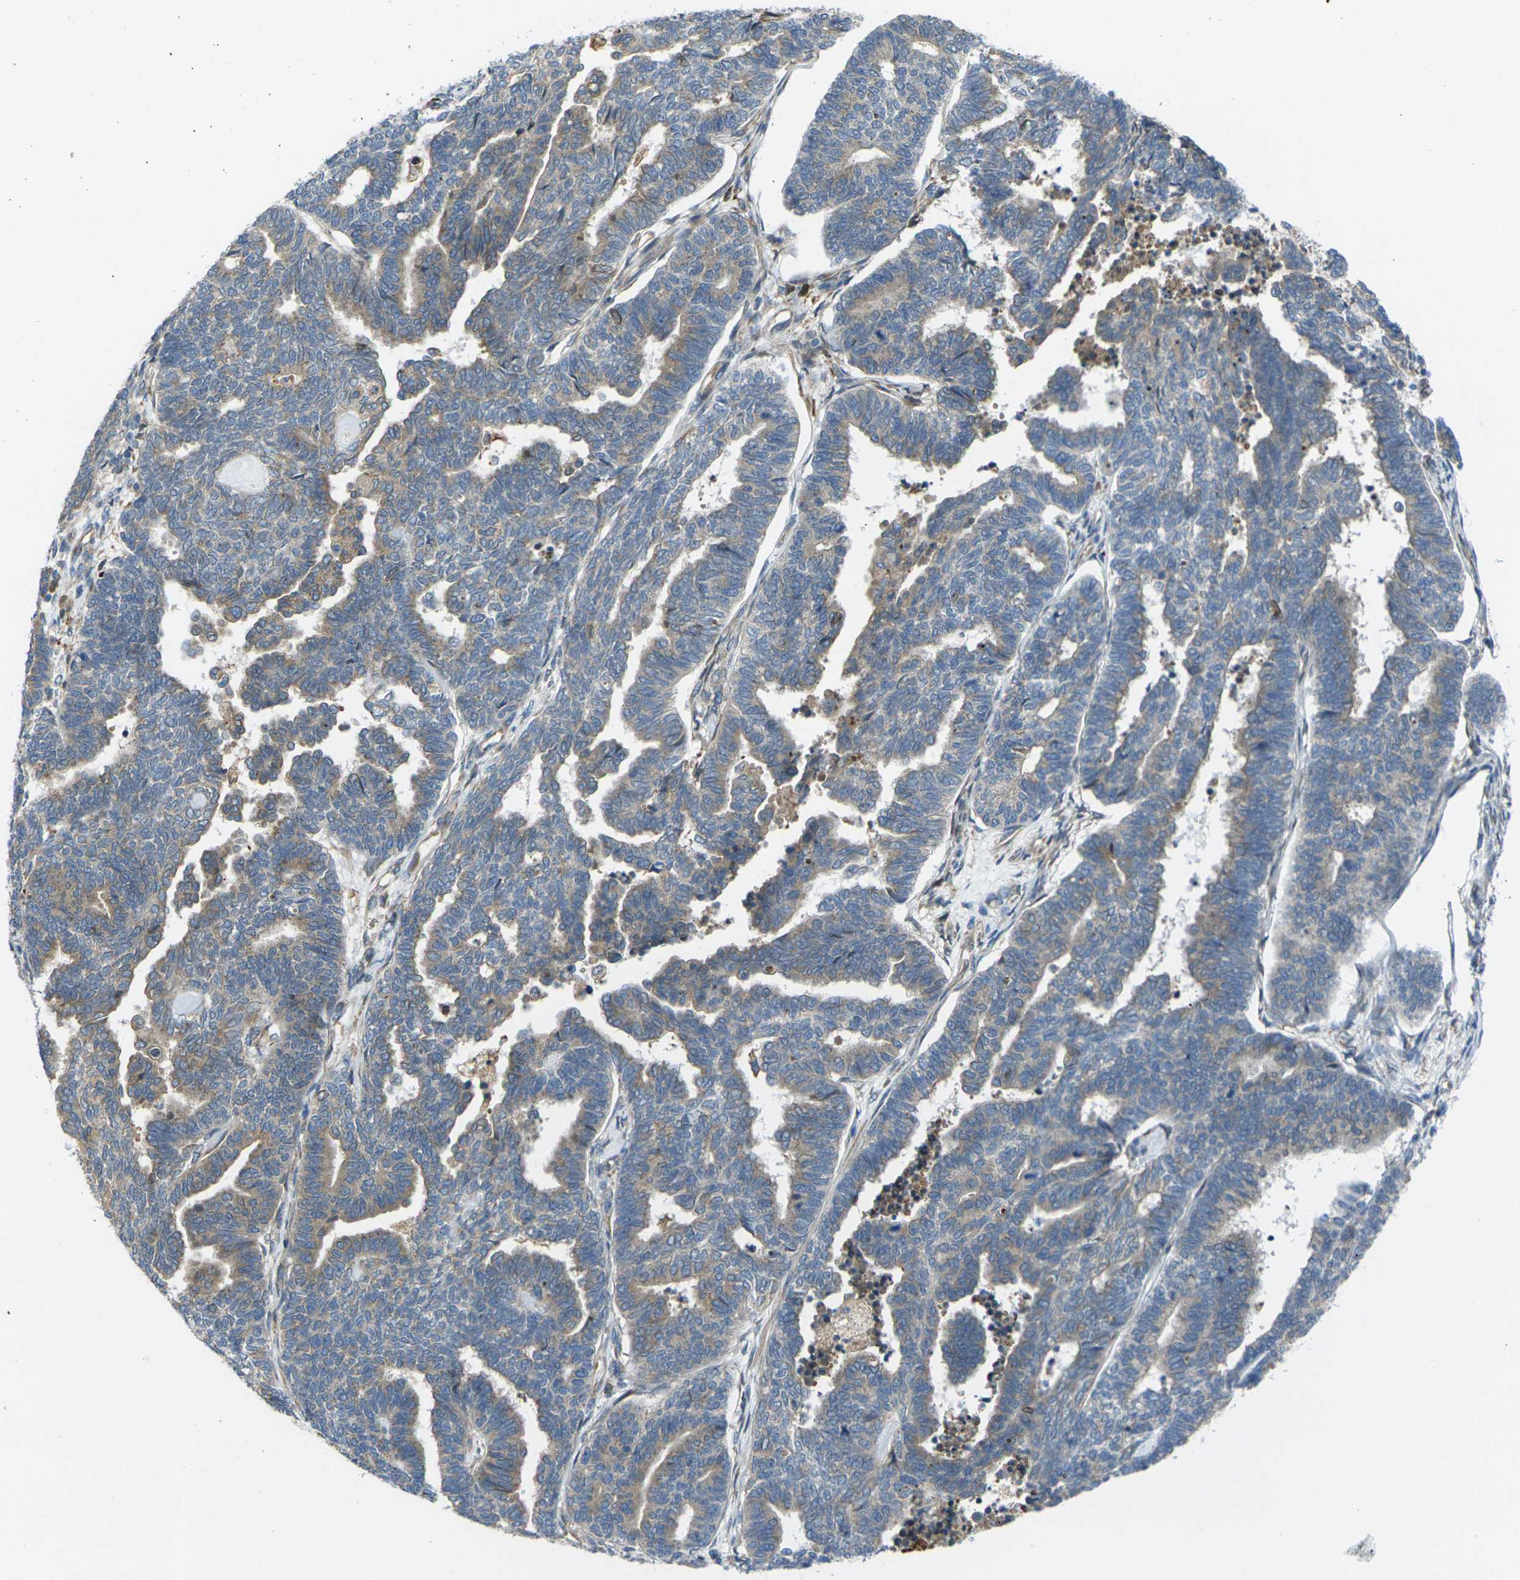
{"staining": {"intensity": "weak", "quantity": ">75%", "location": "cytoplasmic/membranous"}, "tissue": "endometrial cancer", "cell_type": "Tumor cells", "image_type": "cancer", "snomed": [{"axis": "morphology", "description": "Adenocarcinoma, NOS"}, {"axis": "topography", "description": "Endometrium"}], "caption": "Protein expression analysis of human adenocarcinoma (endometrial) reveals weak cytoplasmic/membranous staining in about >75% of tumor cells.", "gene": "FZD1", "patient": {"sex": "female", "age": 70}}